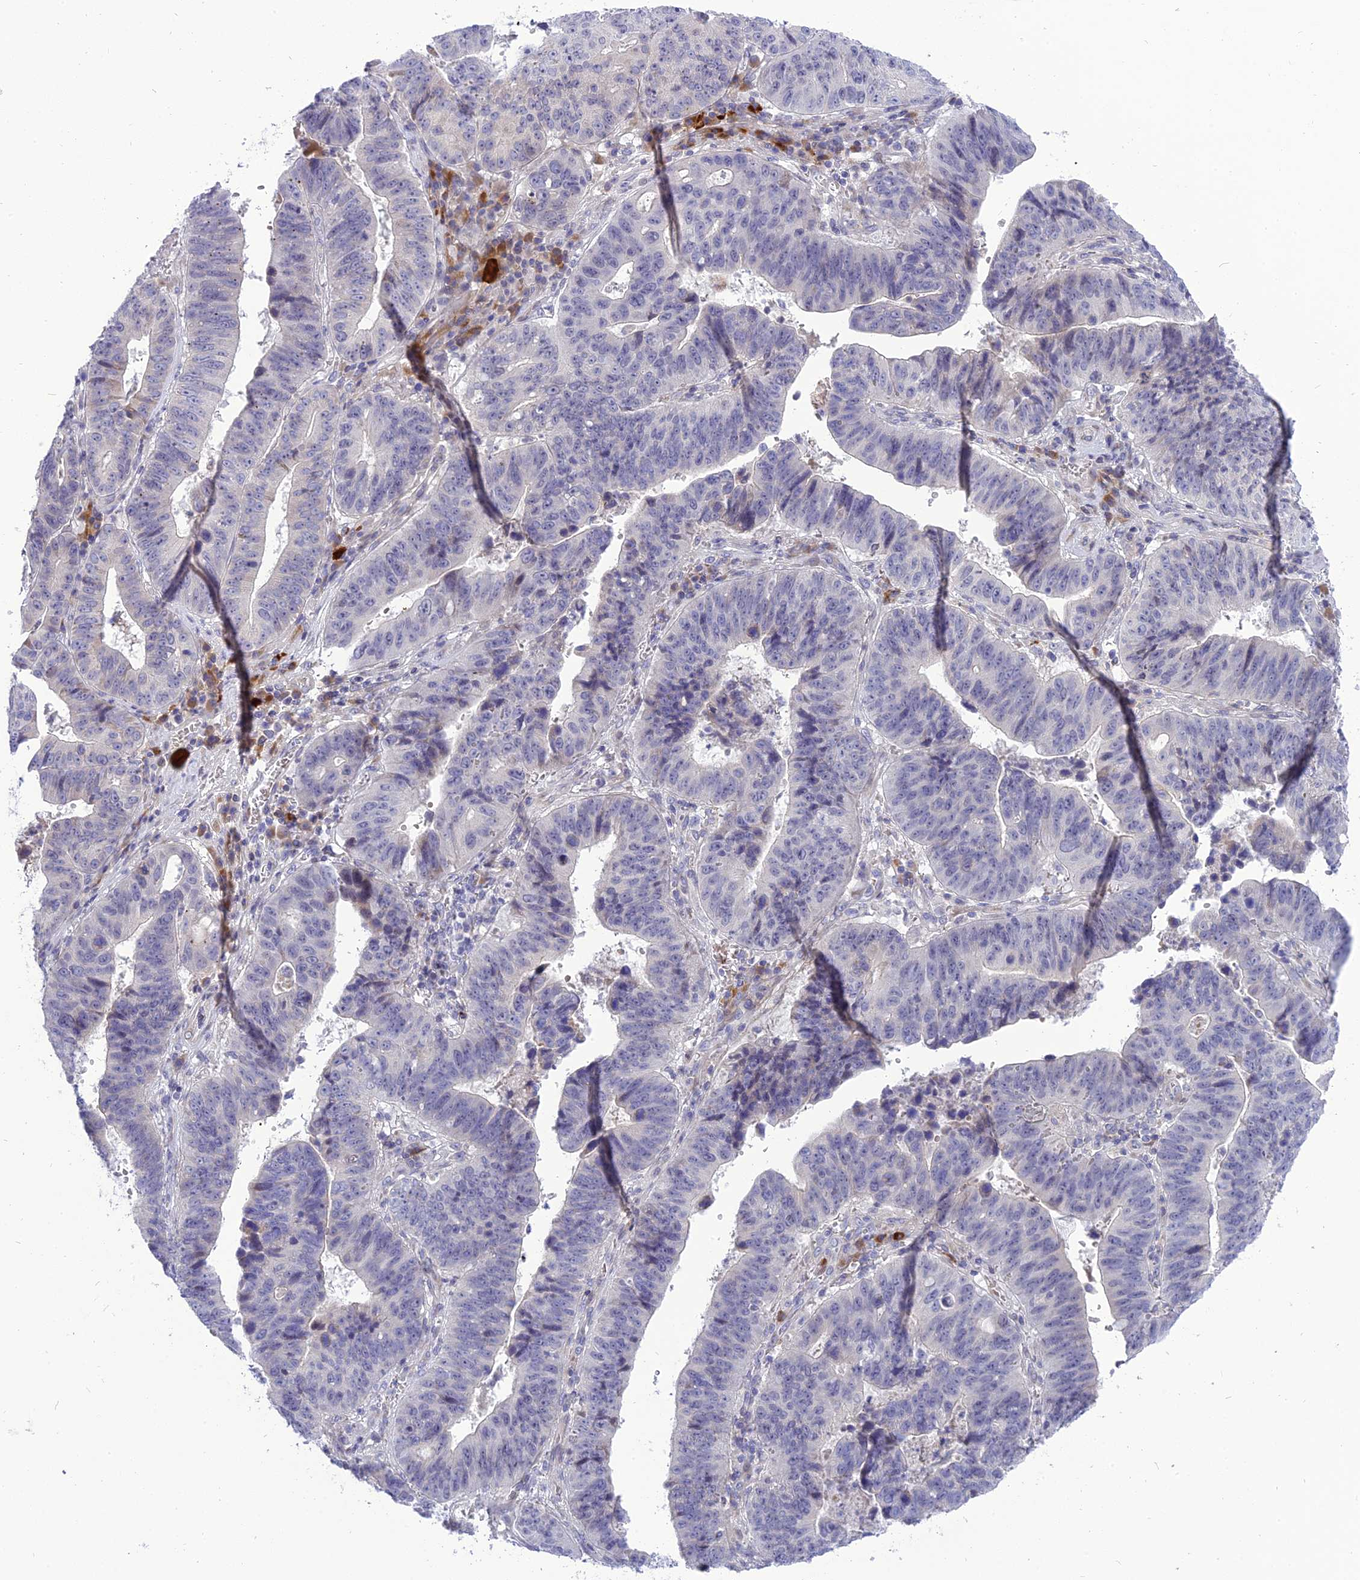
{"staining": {"intensity": "negative", "quantity": "none", "location": "none"}, "tissue": "stomach cancer", "cell_type": "Tumor cells", "image_type": "cancer", "snomed": [{"axis": "morphology", "description": "Adenocarcinoma, NOS"}, {"axis": "topography", "description": "Stomach"}], "caption": "Immunohistochemical staining of human stomach cancer shows no significant staining in tumor cells.", "gene": "MBD3L1", "patient": {"sex": "male", "age": 59}}